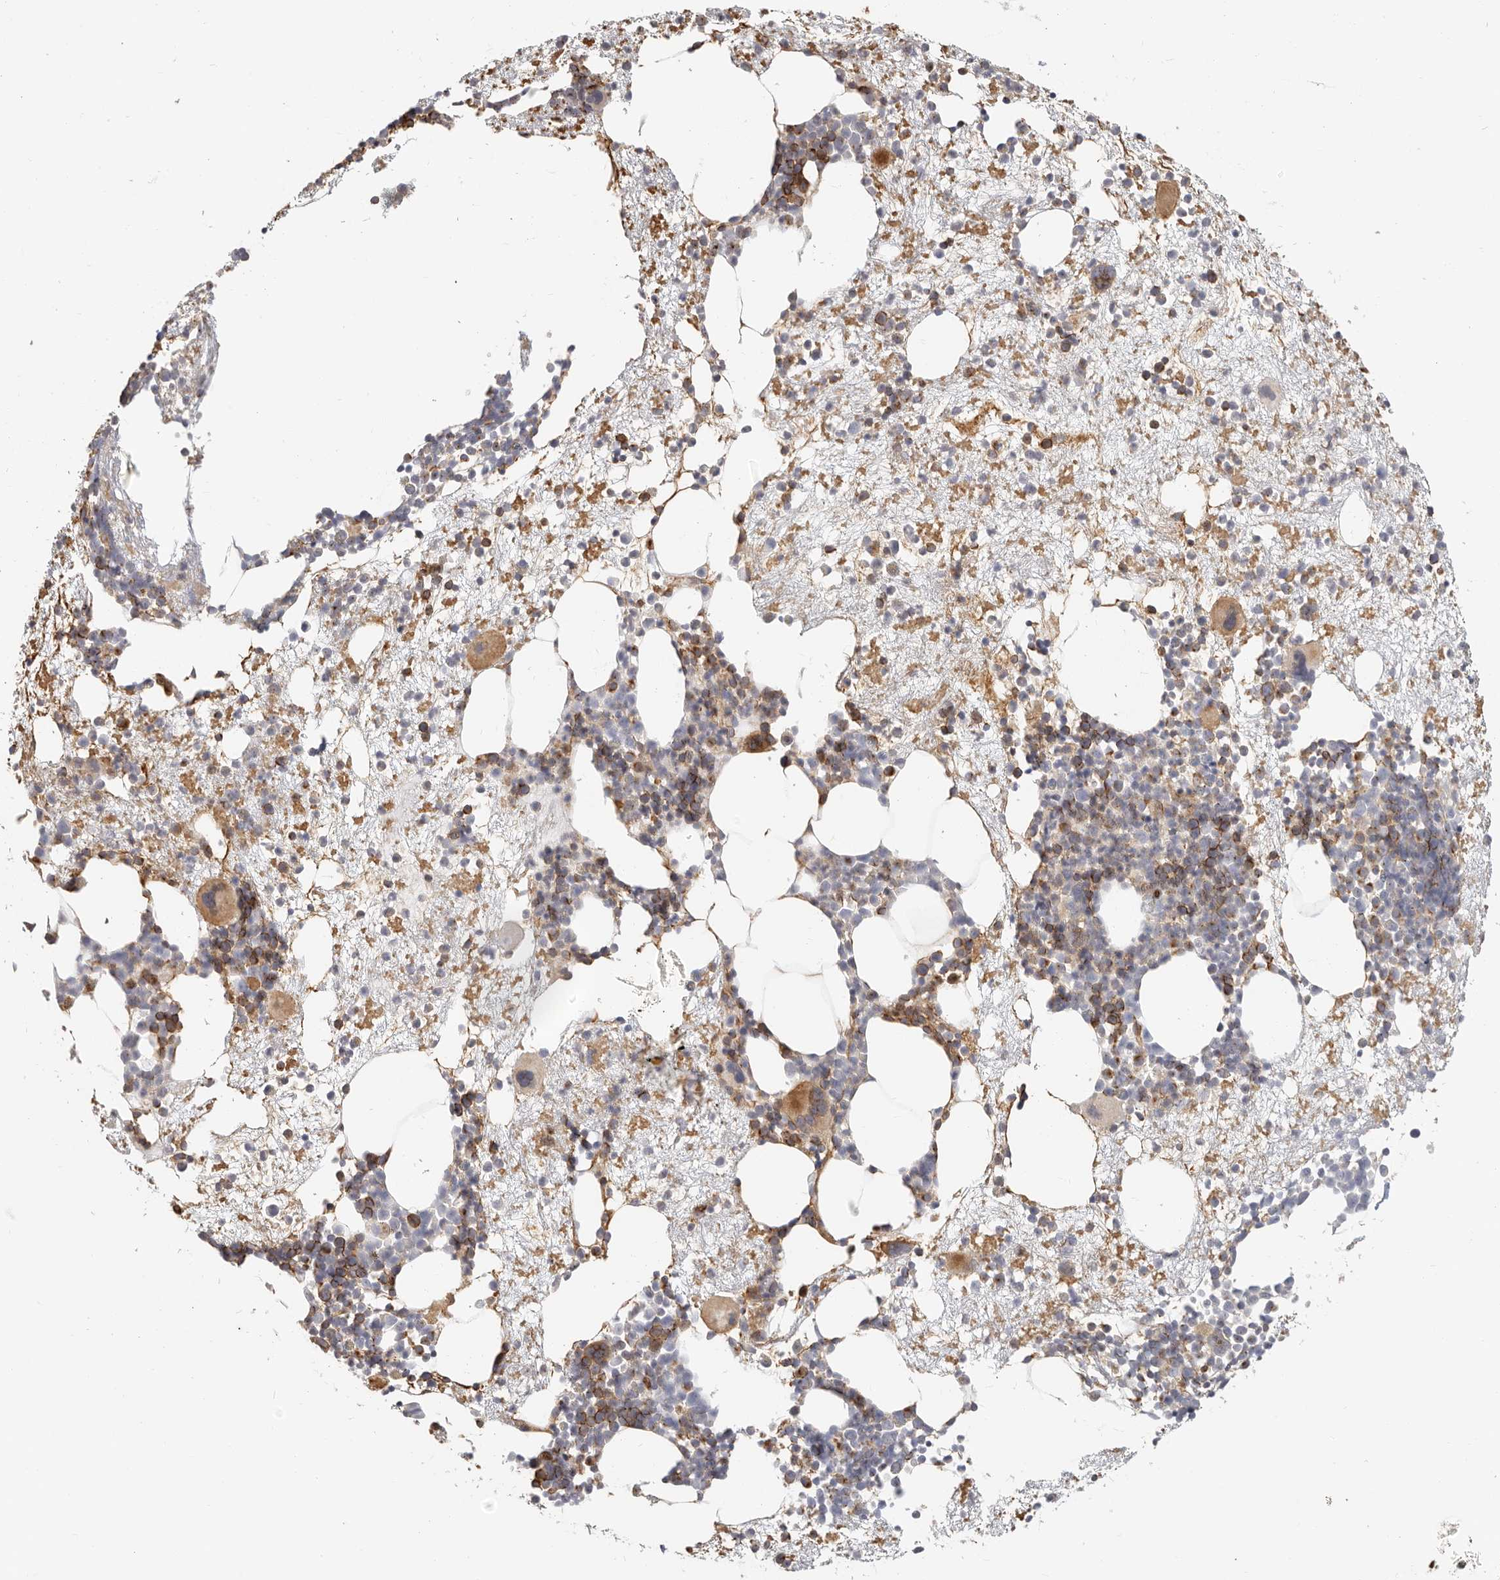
{"staining": {"intensity": "strong", "quantity": "25%-75%", "location": "cytoplasmic/membranous"}, "tissue": "bone marrow", "cell_type": "Hematopoietic cells", "image_type": "normal", "snomed": [{"axis": "morphology", "description": "Normal tissue, NOS"}, {"axis": "topography", "description": "Bone marrow"}], "caption": "Protein staining of benign bone marrow demonstrates strong cytoplasmic/membranous expression in approximately 25%-75% of hematopoietic cells. Nuclei are stained in blue.", "gene": "DTNBP1", "patient": {"sex": "male", "age": 54}}